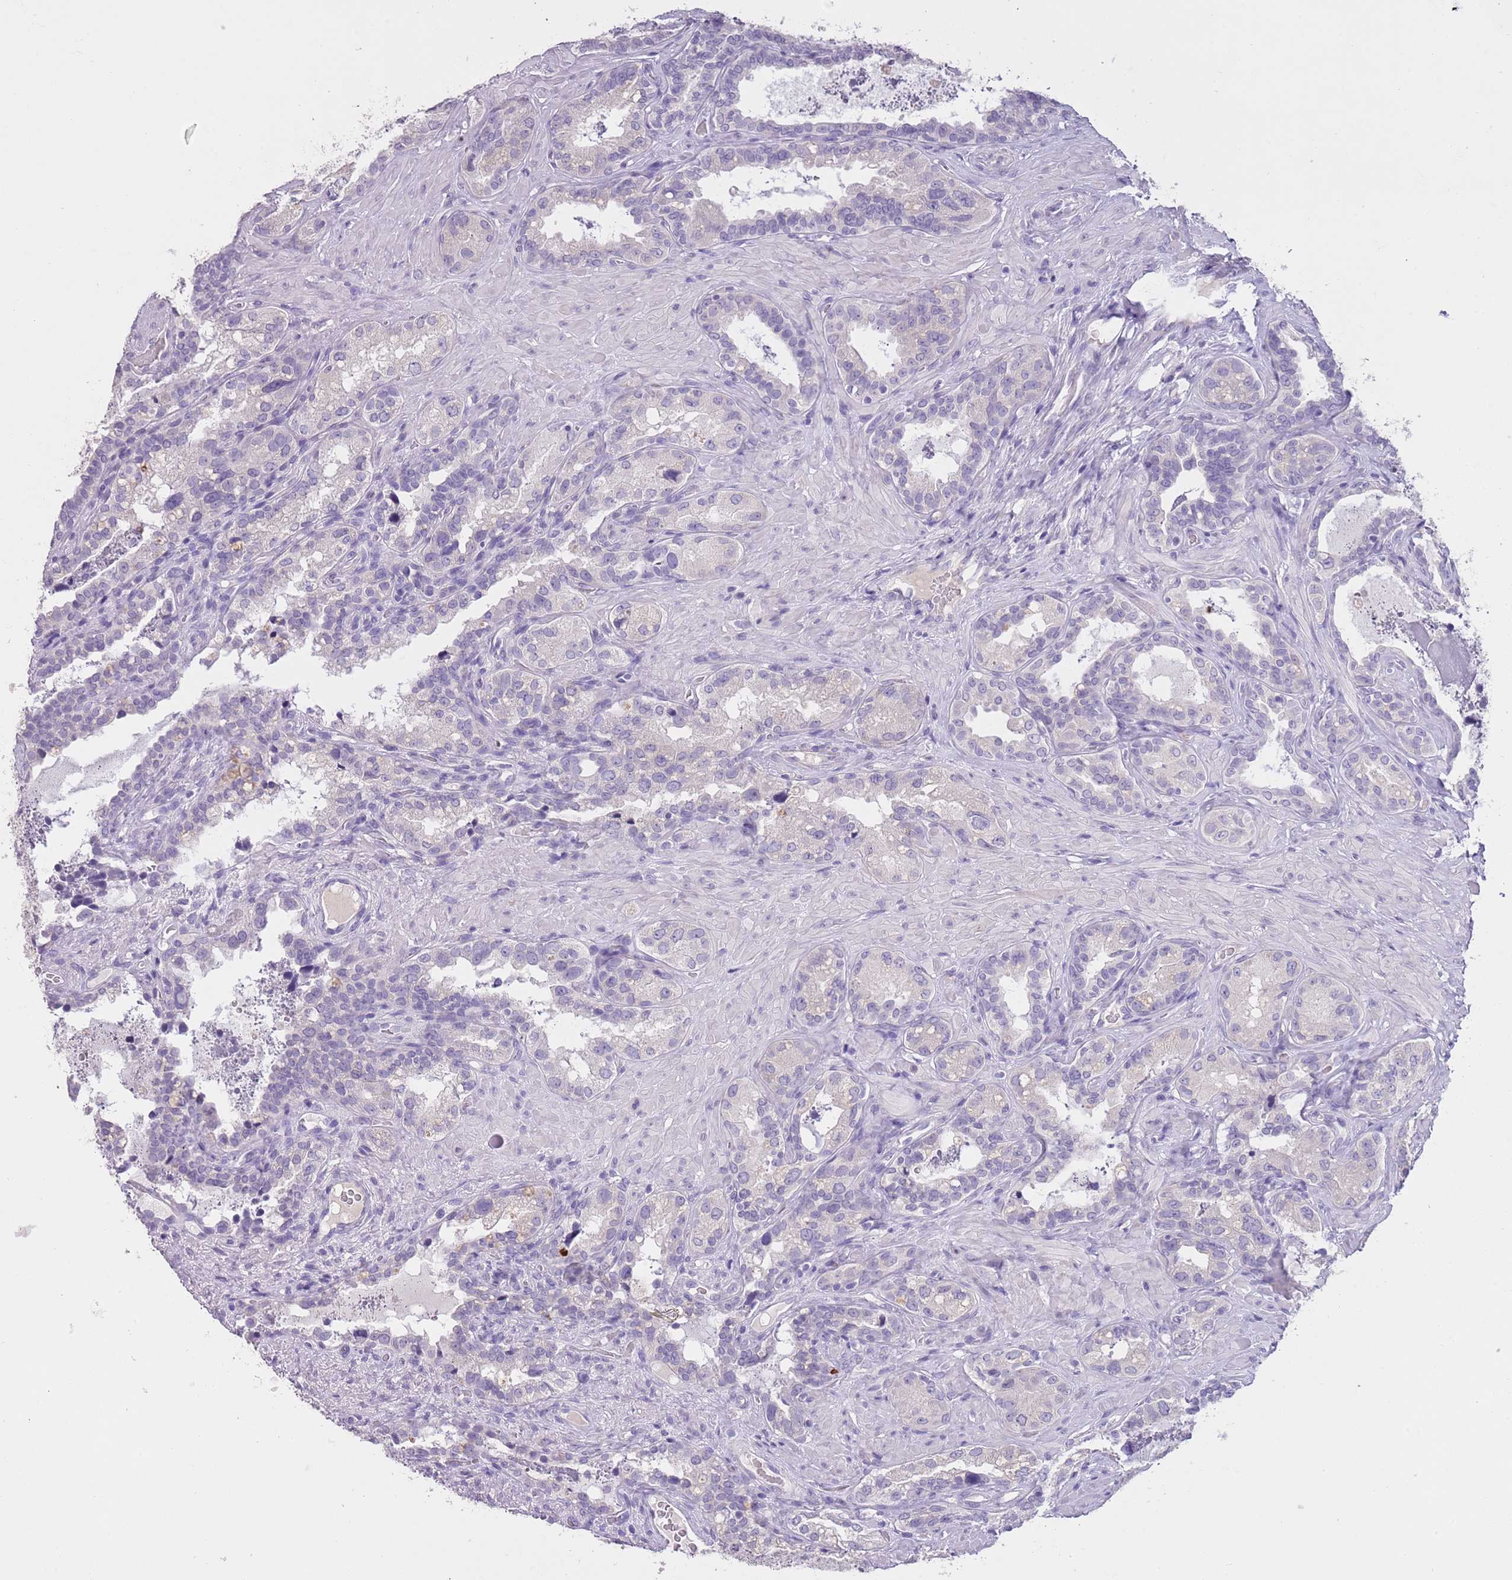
{"staining": {"intensity": "negative", "quantity": "none", "location": "none"}, "tissue": "seminal vesicle", "cell_type": "Glandular cells", "image_type": "normal", "snomed": [{"axis": "morphology", "description": "Normal tissue, NOS"}, {"axis": "topography", "description": "Seminal veicle"}, {"axis": "topography", "description": "Peripheral nerve tissue"}], "caption": "Immunohistochemistry of unremarkable seminal vesicle exhibits no staining in glandular cells.", "gene": "SLC35E3", "patient": {"sex": "male", "age": 67}}